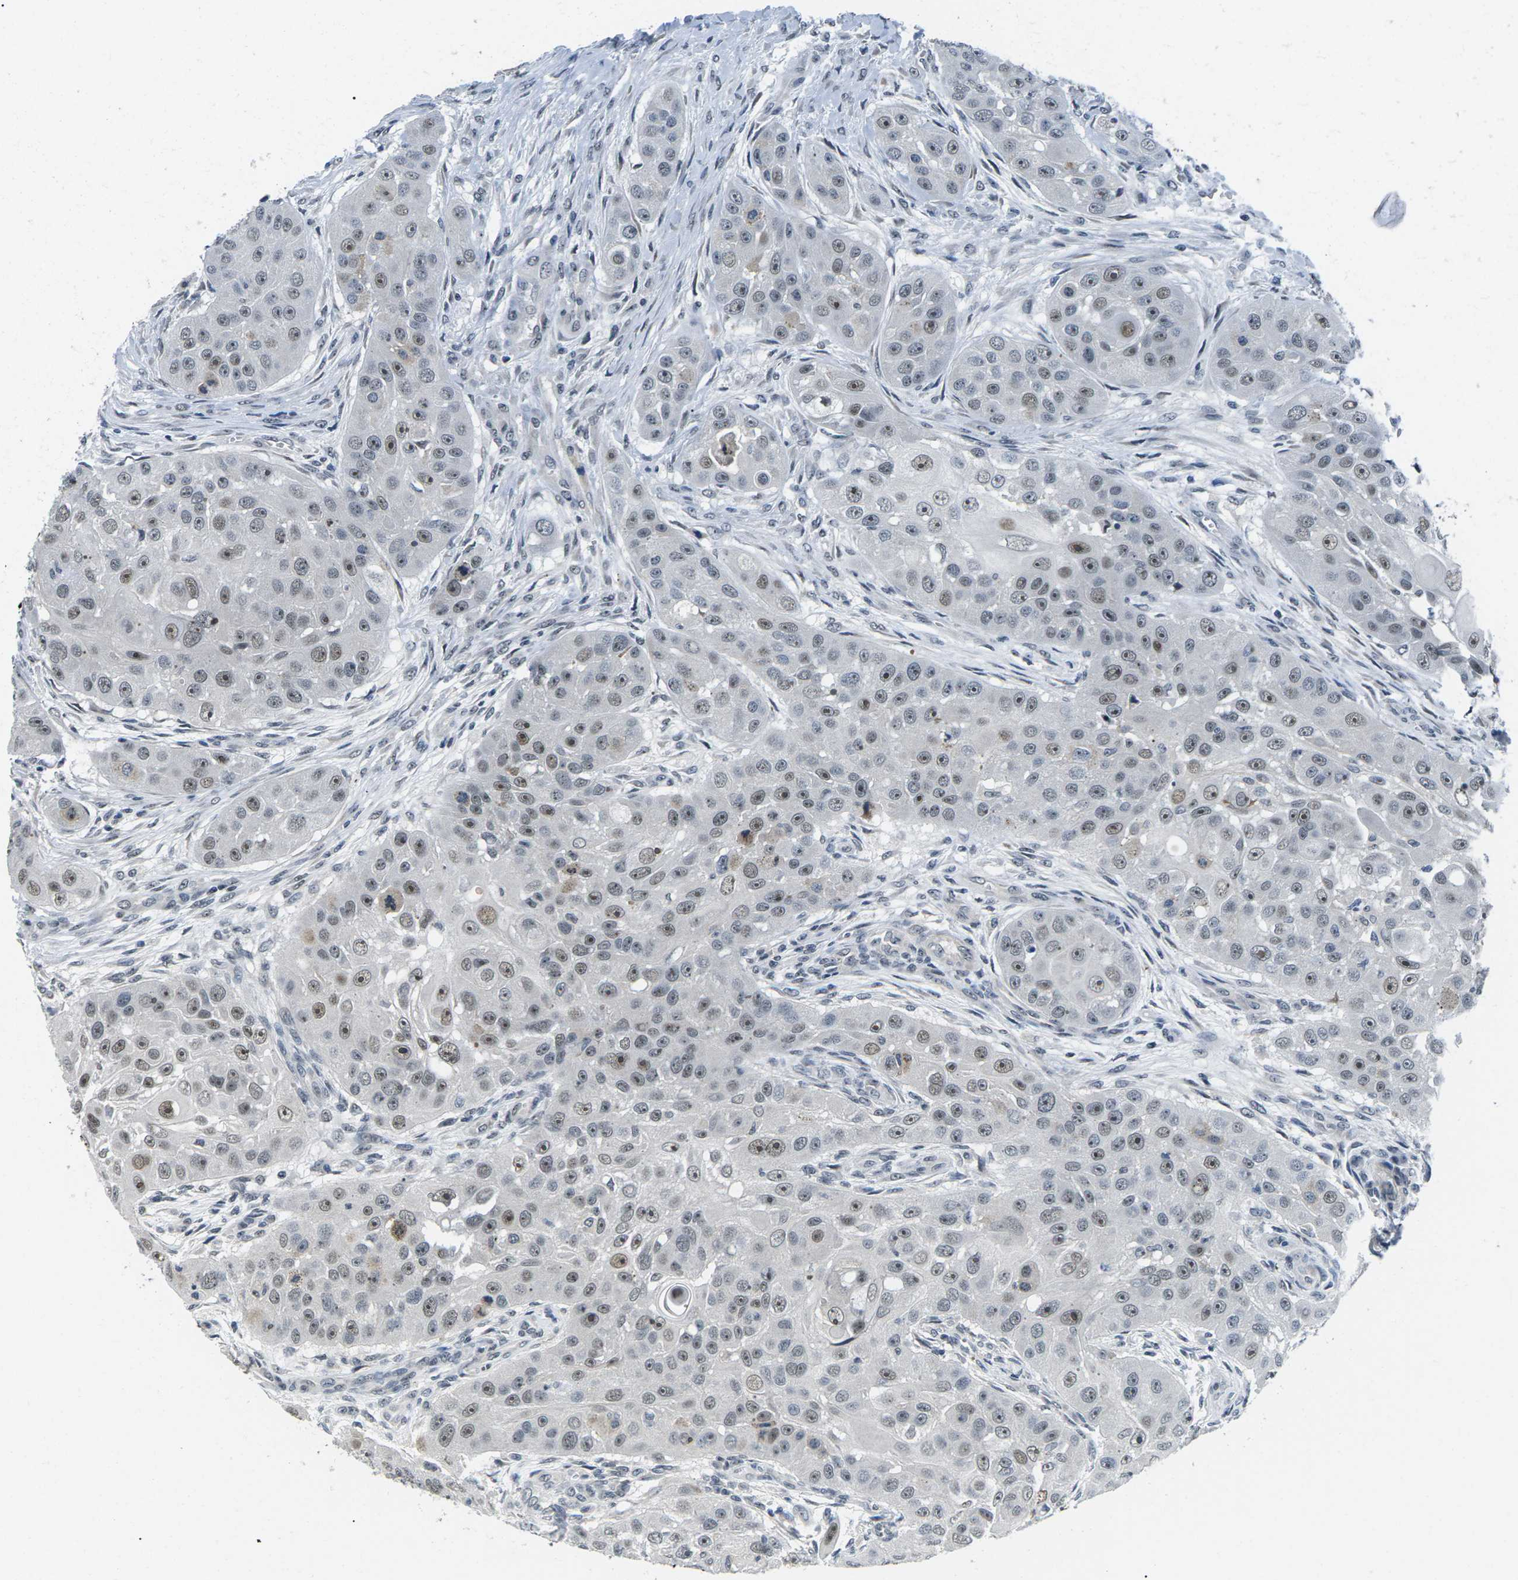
{"staining": {"intensity": "weak", "quantity": "25%-75%", "location": "nuclear"}, "tissue": "head and neck cancer", "cell_type": "Tumor cells", "image_type": "cancer", "snomed": [{"axis": "morphology", "description": "Normal tissue, NOS"}, {"axis": "morphology", "description": "Squamous cell carcinoma, NOS"}, {"axis": "topography", "description": "Skeletal muscle"}, {"axis": "topography", "description": "Head-Neck"}], "caption": "The image demonstrates a brown stain indicating the presence of a protein in the nuclear of tumor cells in squamous cell carcinoma (head and neck). Ihc stains the protein in brown and the nuclei are stained blue.", "gene": "NSRP1", "patient": {"sex": "male", "age": 51}}